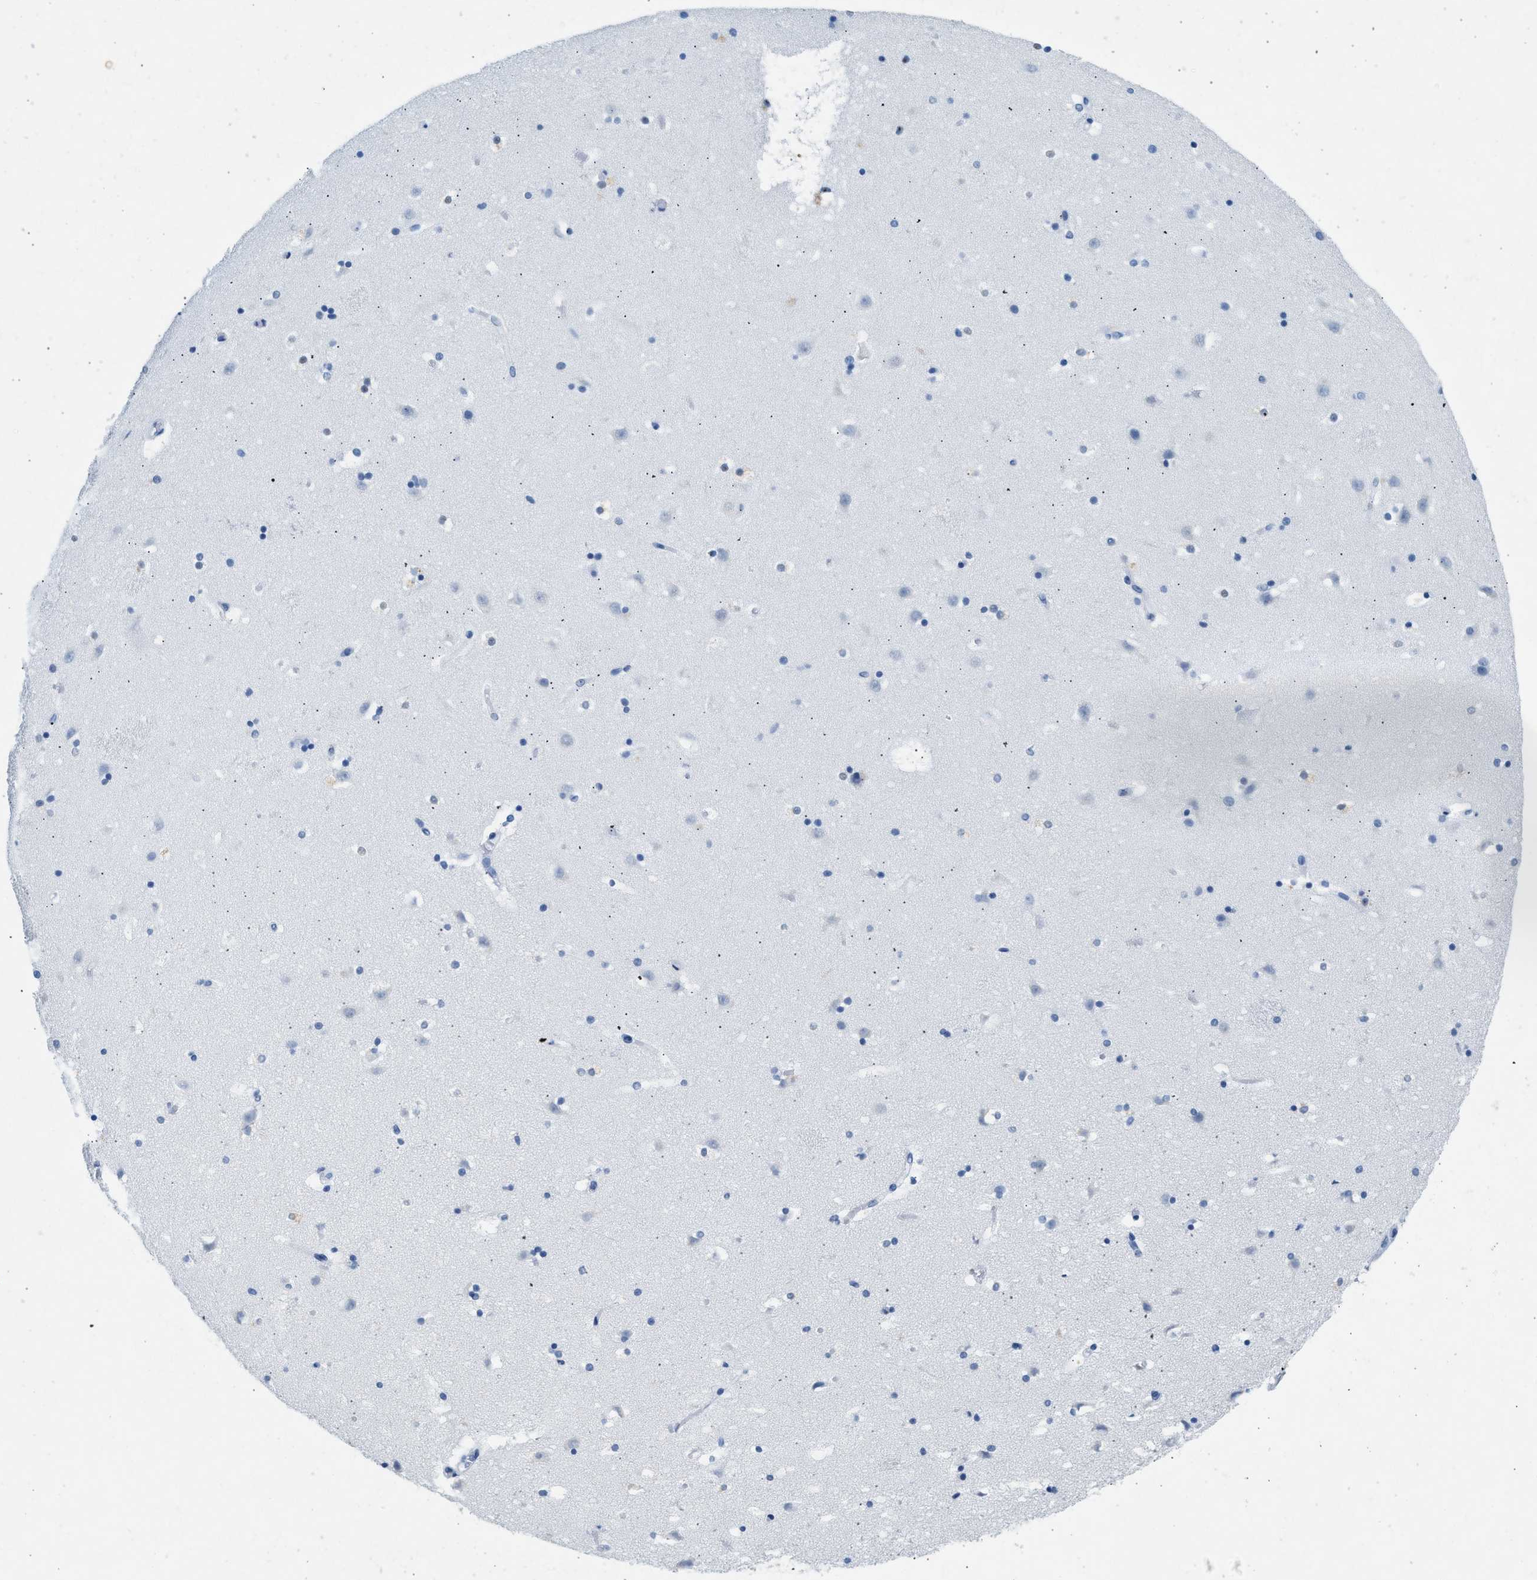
{"staining": {"intensity": "negative", "quantity": "none", "location": "none"}, "tissue": "caudate", "cell_type": "Glial cells", "image_type": "normal", "snomed": [{"axis": "morphology", "description": "Normal tissue, NOS"}, {"axis": "topography", "description": "Lateral ventricle wall"}], "caption": "Immunohistochemical staining of benign caudate reveals no significant positivity in glial cells.", "gene": "HHATL", "patient": {"sex": "male", "age": 45}}